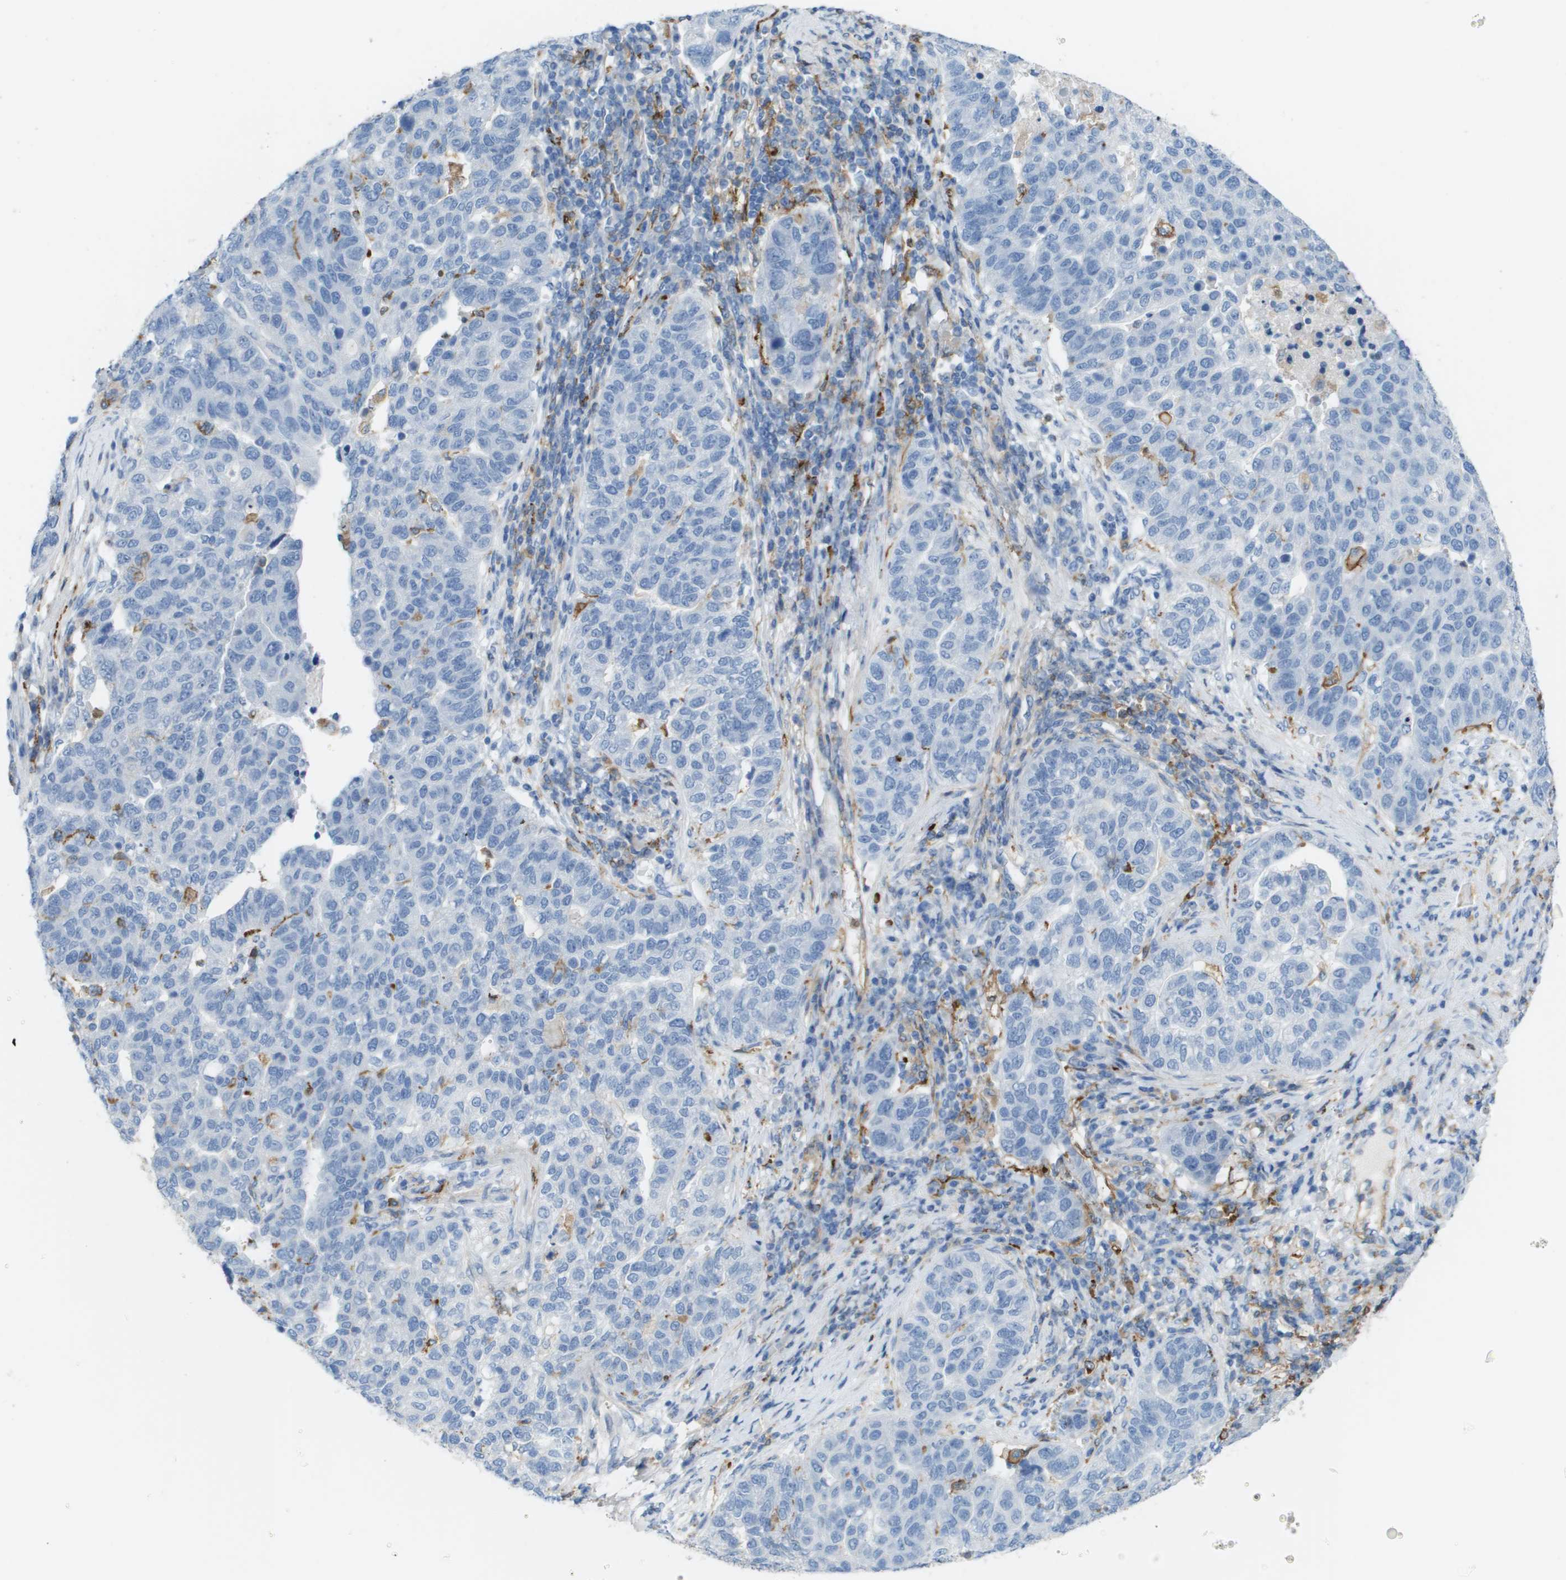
{"staining": {"intensity": "negative", "quantity": "none", "location": "none"}, "tissue": "pancreatic cancer", "cell_type": "Tumor cells", "image_type": "cancer", "snomed": [{"axis": "morphology", "description": "Adenocarcinoma, NOS"}, {"axis": "topography", "description": "Pancreas"}], "caption": "Tumor cells are negative for brown protein staining in adenocarcinoma (pancreatic). (Stains: DAB immunohistochemistry with hematoxylin counter stain, Microscopy: brightfield microscopy at high magnification).", "gene": "ZBTB43", "patient": {"sex": "female", "age": 61}}